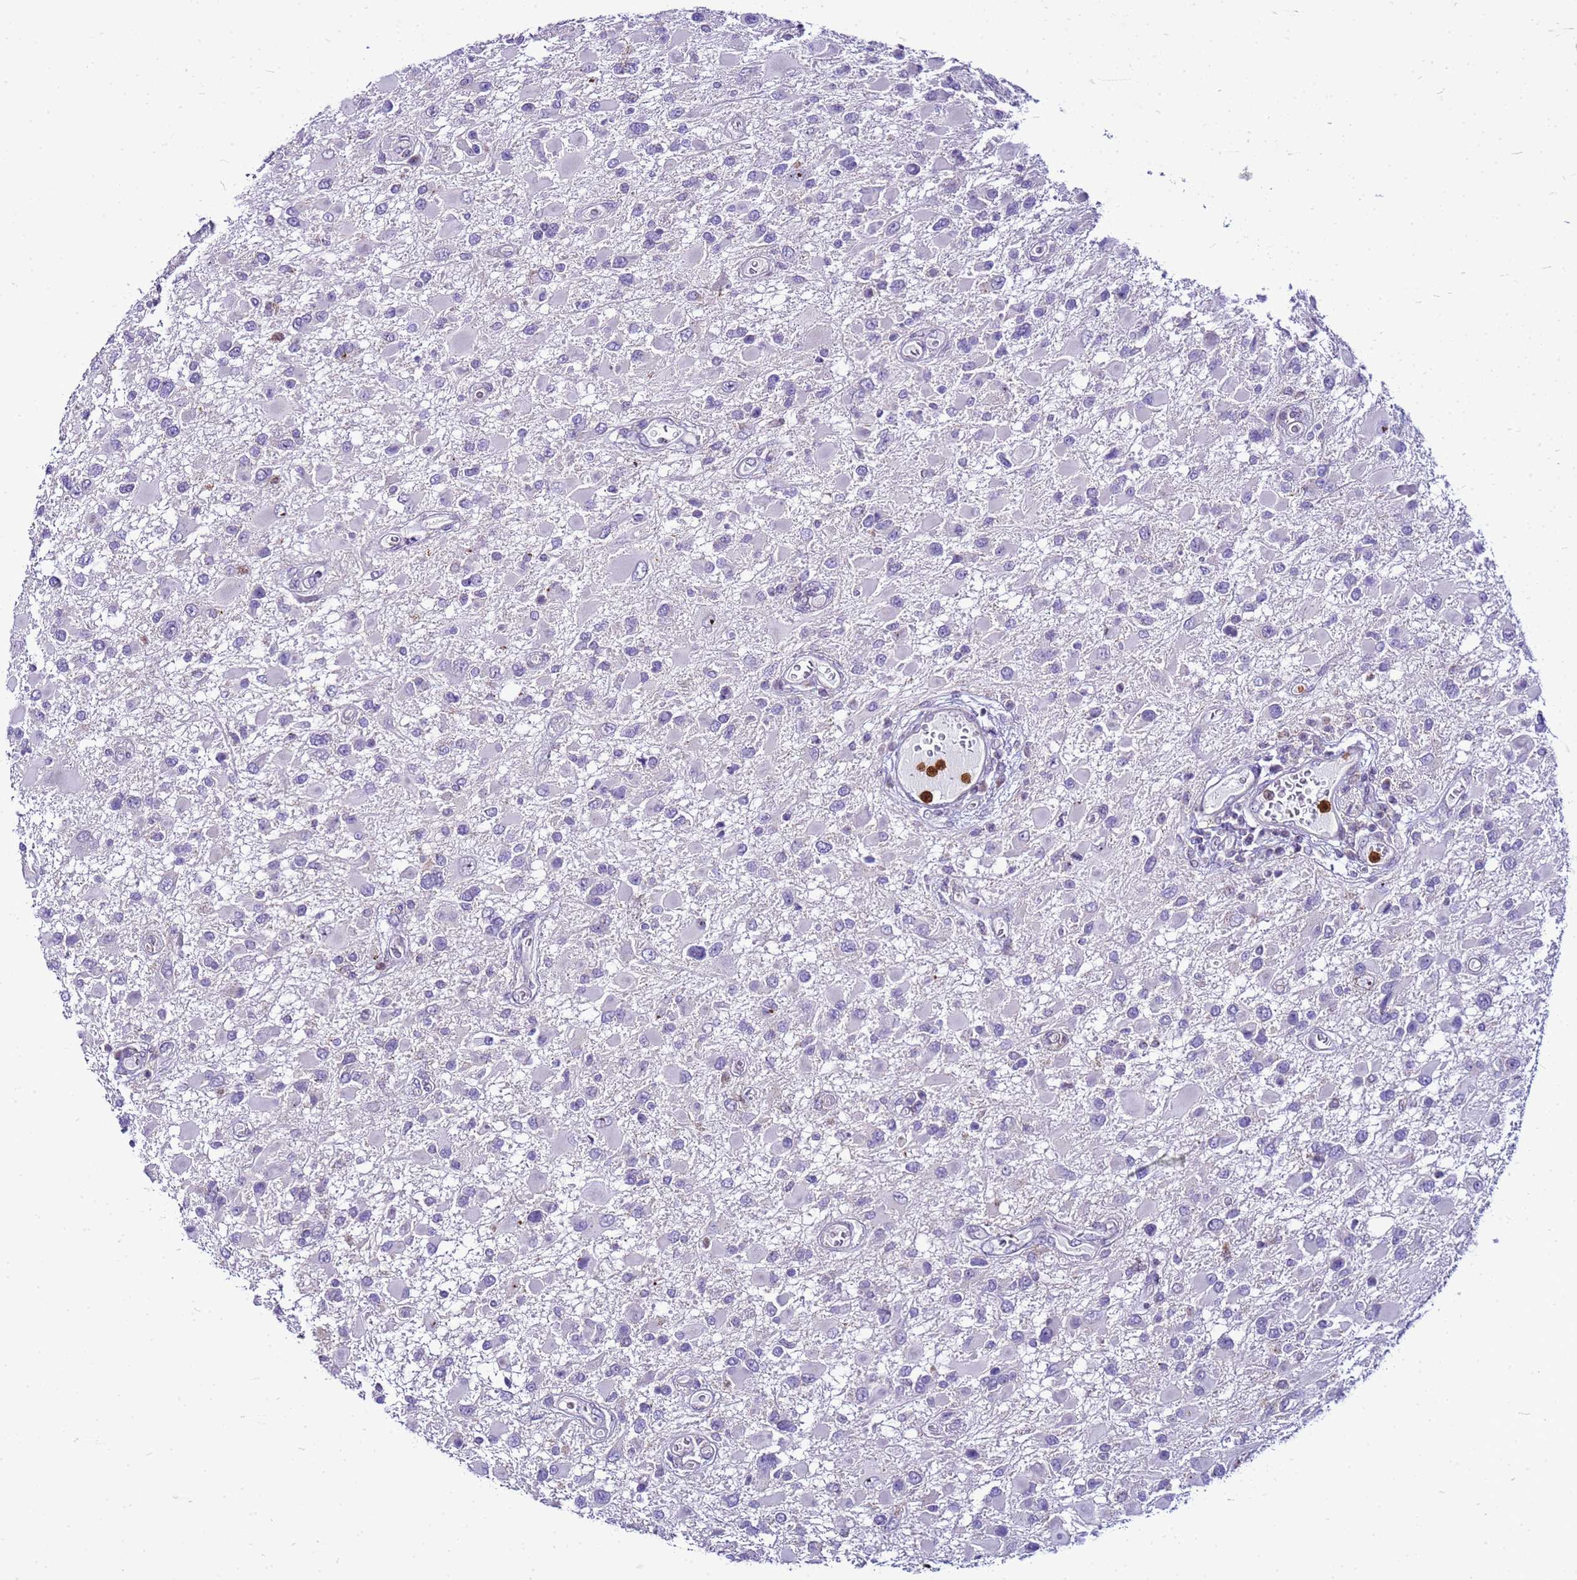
{"staining": {"intensity": "negative", "quantity": "none", "location": "none"}, "tissue": "glioma", "cell_type": "Tumor cells", "image_type": "cancer", "snomed": [{"axis": "morphology", "description": "Glioma, malignant, High grade"}, {"axis": "topography", "description": "Brain"}], "caption": "A photomicrograph of glioma stained for a protein exhibits no brown staining in tumor cells. (DAB IHC visualized using brightfield microscopy, high magnification).", "gene": "VPS4B", "patient": {"sex": "male", "age": 53}}